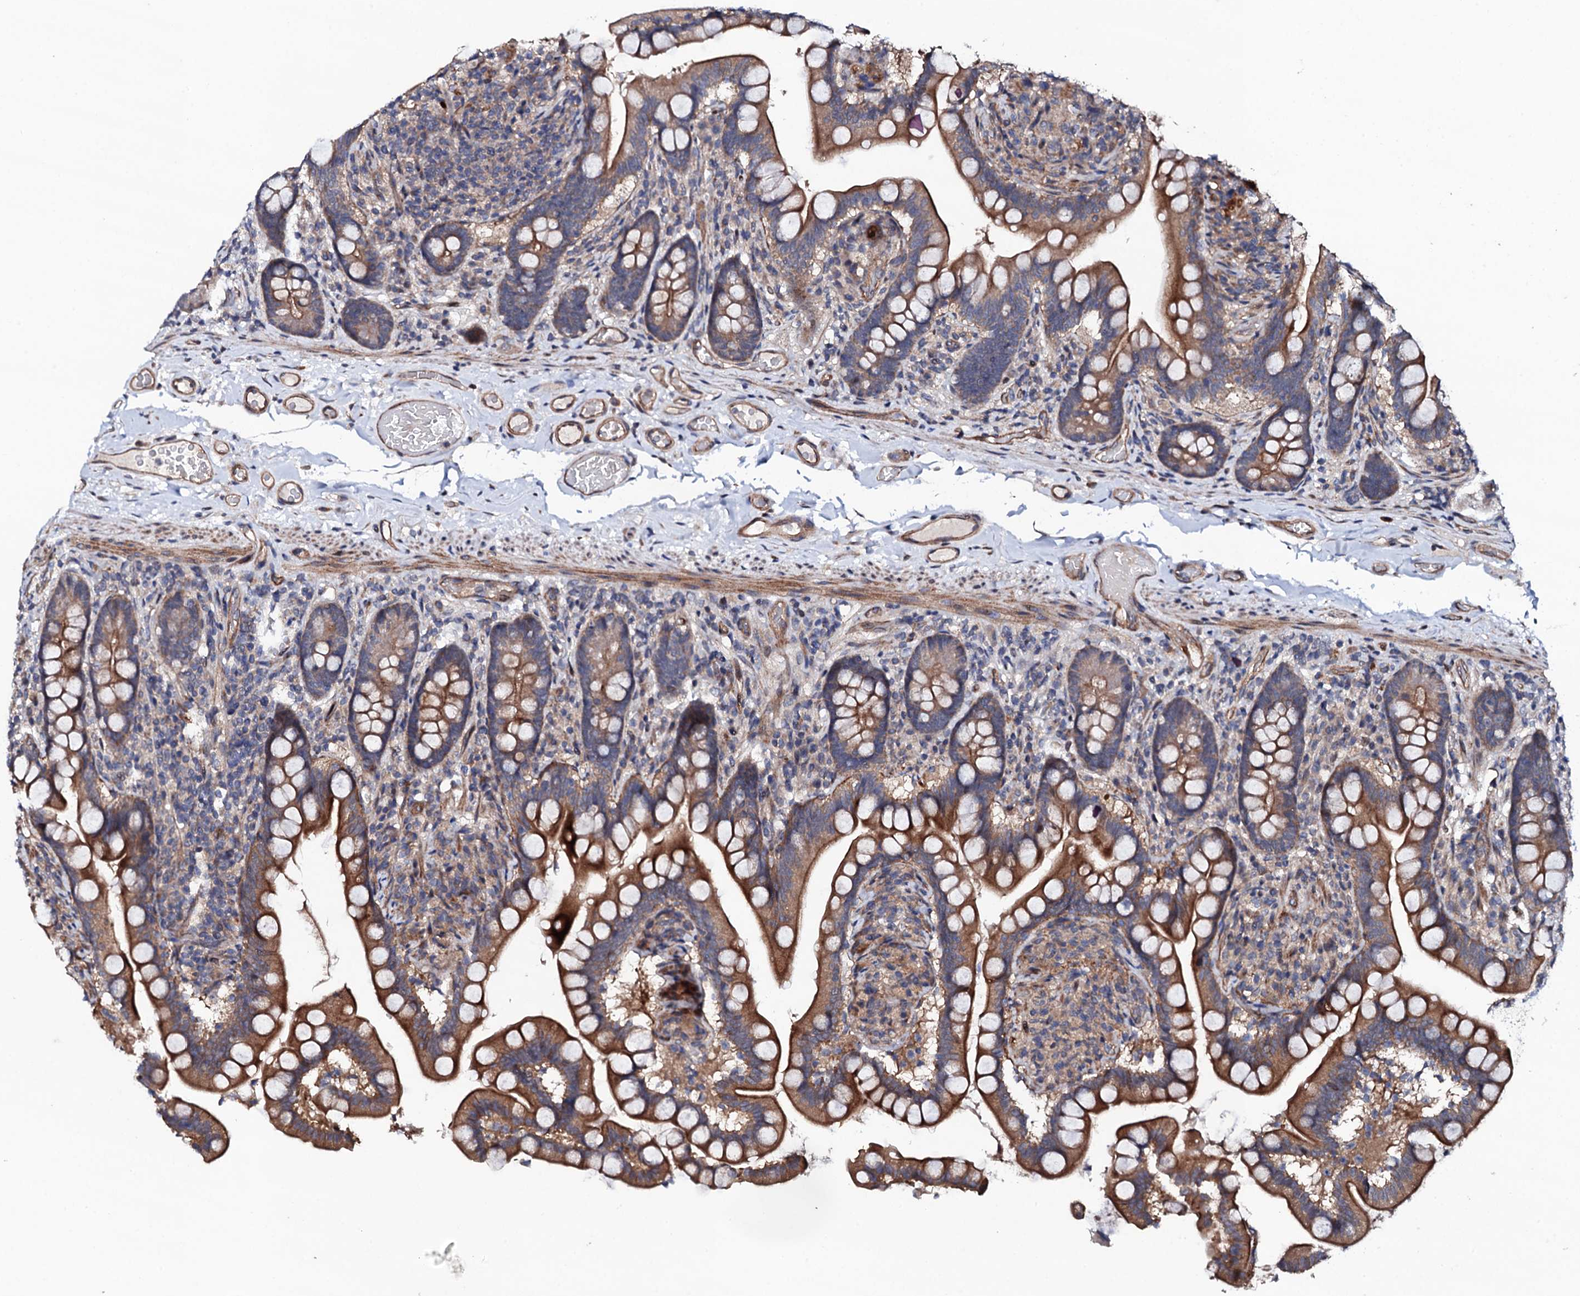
{"staining": {"intensity": "moderate", "quantity": ">75%", "location": "cytoplasmic/membranous"}, "tissue": "small intestine", "cell_type": "Glandular cells", "image_type": "normal", "snomed": [{"axis": "morphology", "description": "Normal tissue, NOS"}, {"axis": "topography", "description": "Small intestine"}], "caption": "This micrograph exhibits immunohistochemistry (IHC) staining of unremarkable small intestine, with medium moderate cytoplasmic/membranous expression in about >75% of glandular cells.", "gene": "CIAO2A", "patient": {"sex": "female", "age": 64}}